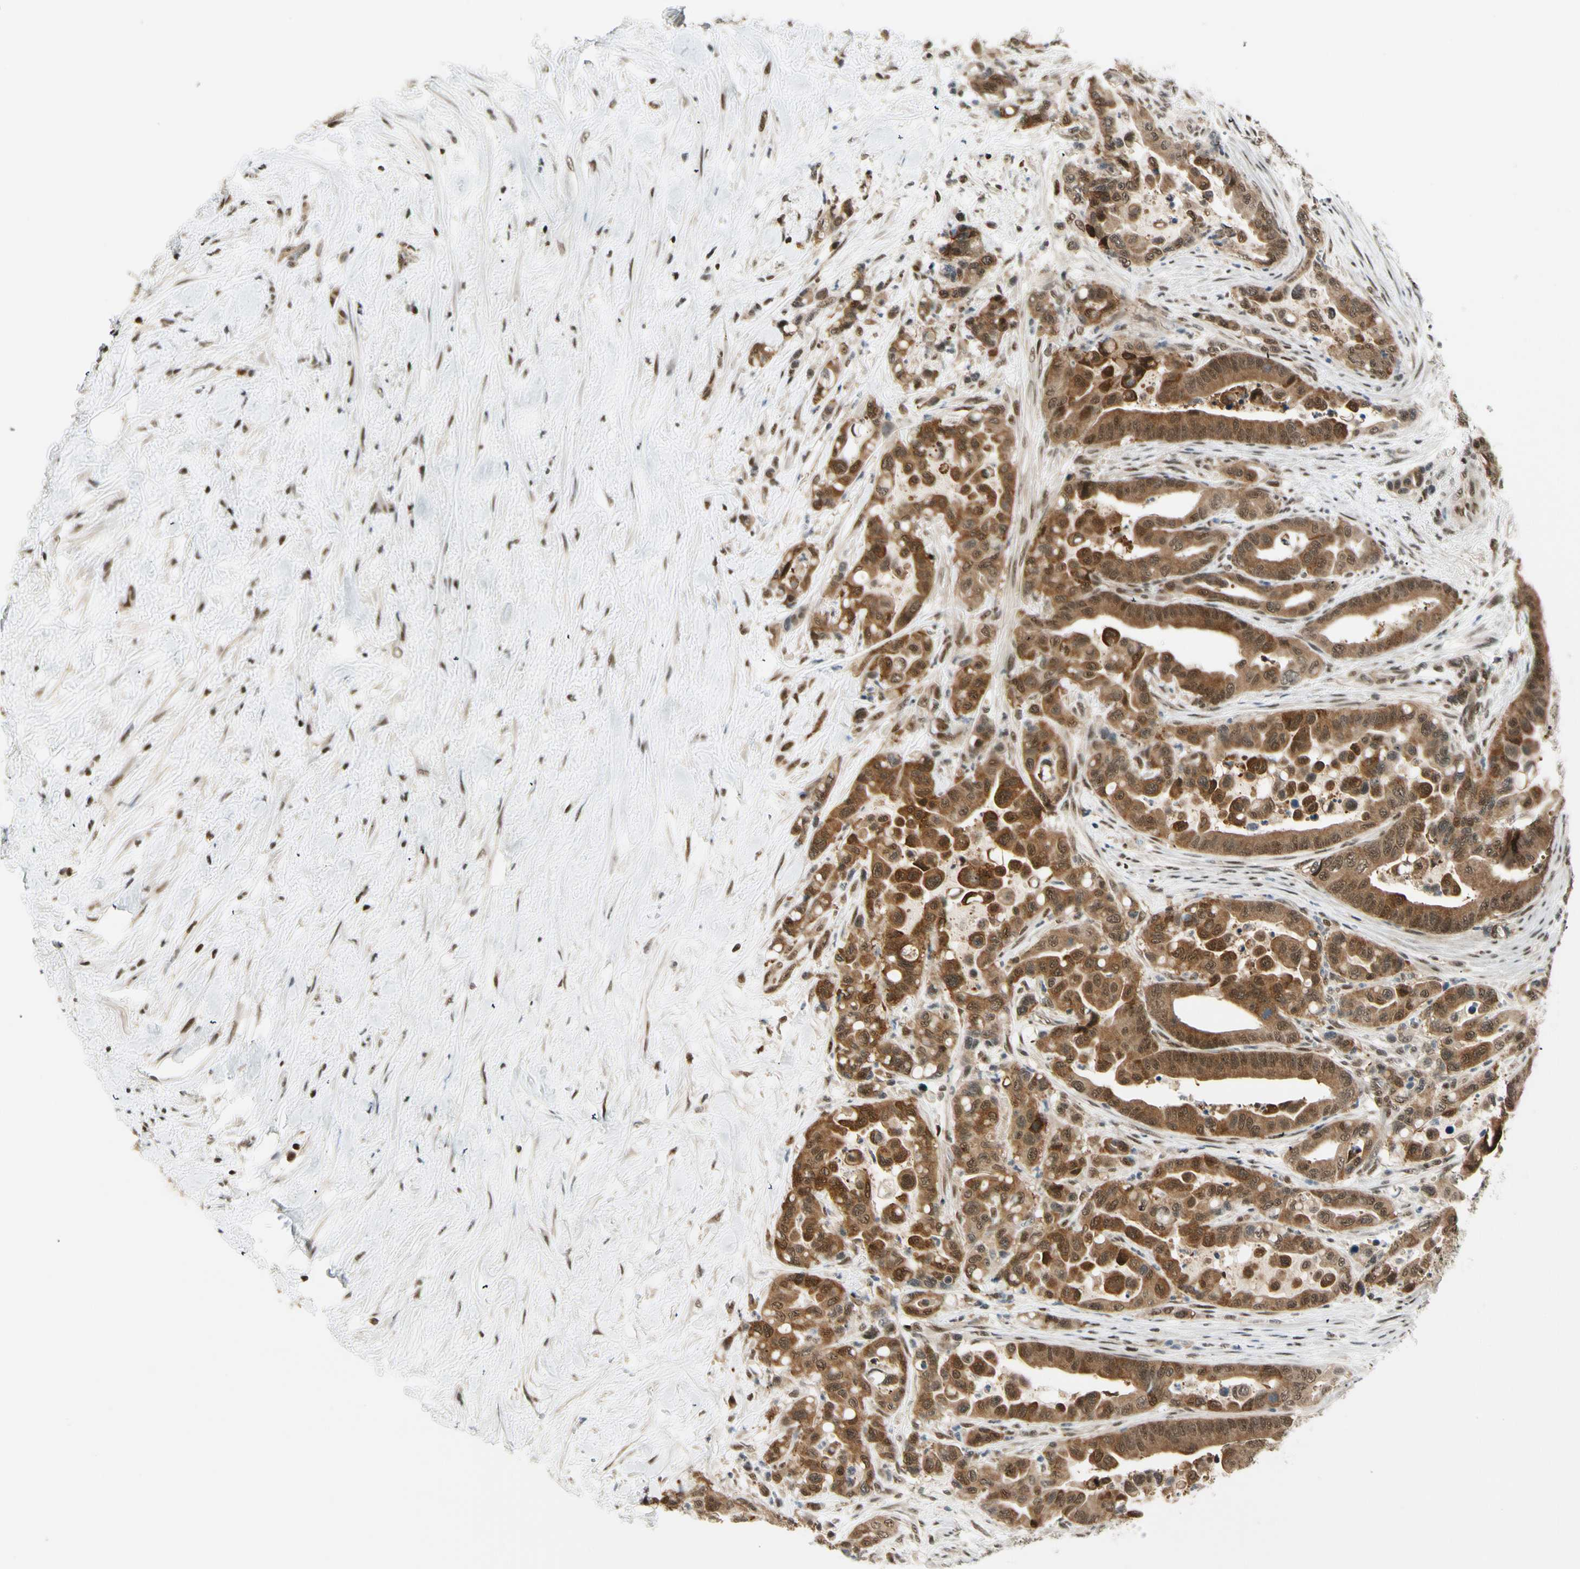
{"staining": {"intensity": "strong", "quantity": ">75%", "location": "cytoplasmic/membranous,nuclear"}, "tissue": "colorectal cancer", "cell_type": "Tumor cells", "image_type": "cancer", "snomed": [{"axis": "morphology", "description": "Normal tissue, NOS"}, {"axis": "morphology", "description": "Adenocarcinoma, NOS"}, {"axis": "topography", "description": "Colon"}], "caption": "A micrograph showing strong cytoplasmic/membranous and nuclear expression in about >75% of tumor cells in colorectal cancer, as visualized by brown immunohistochemical staining.", "gene": "DAXX", "patient": {"sex": "male", "age": 82}}